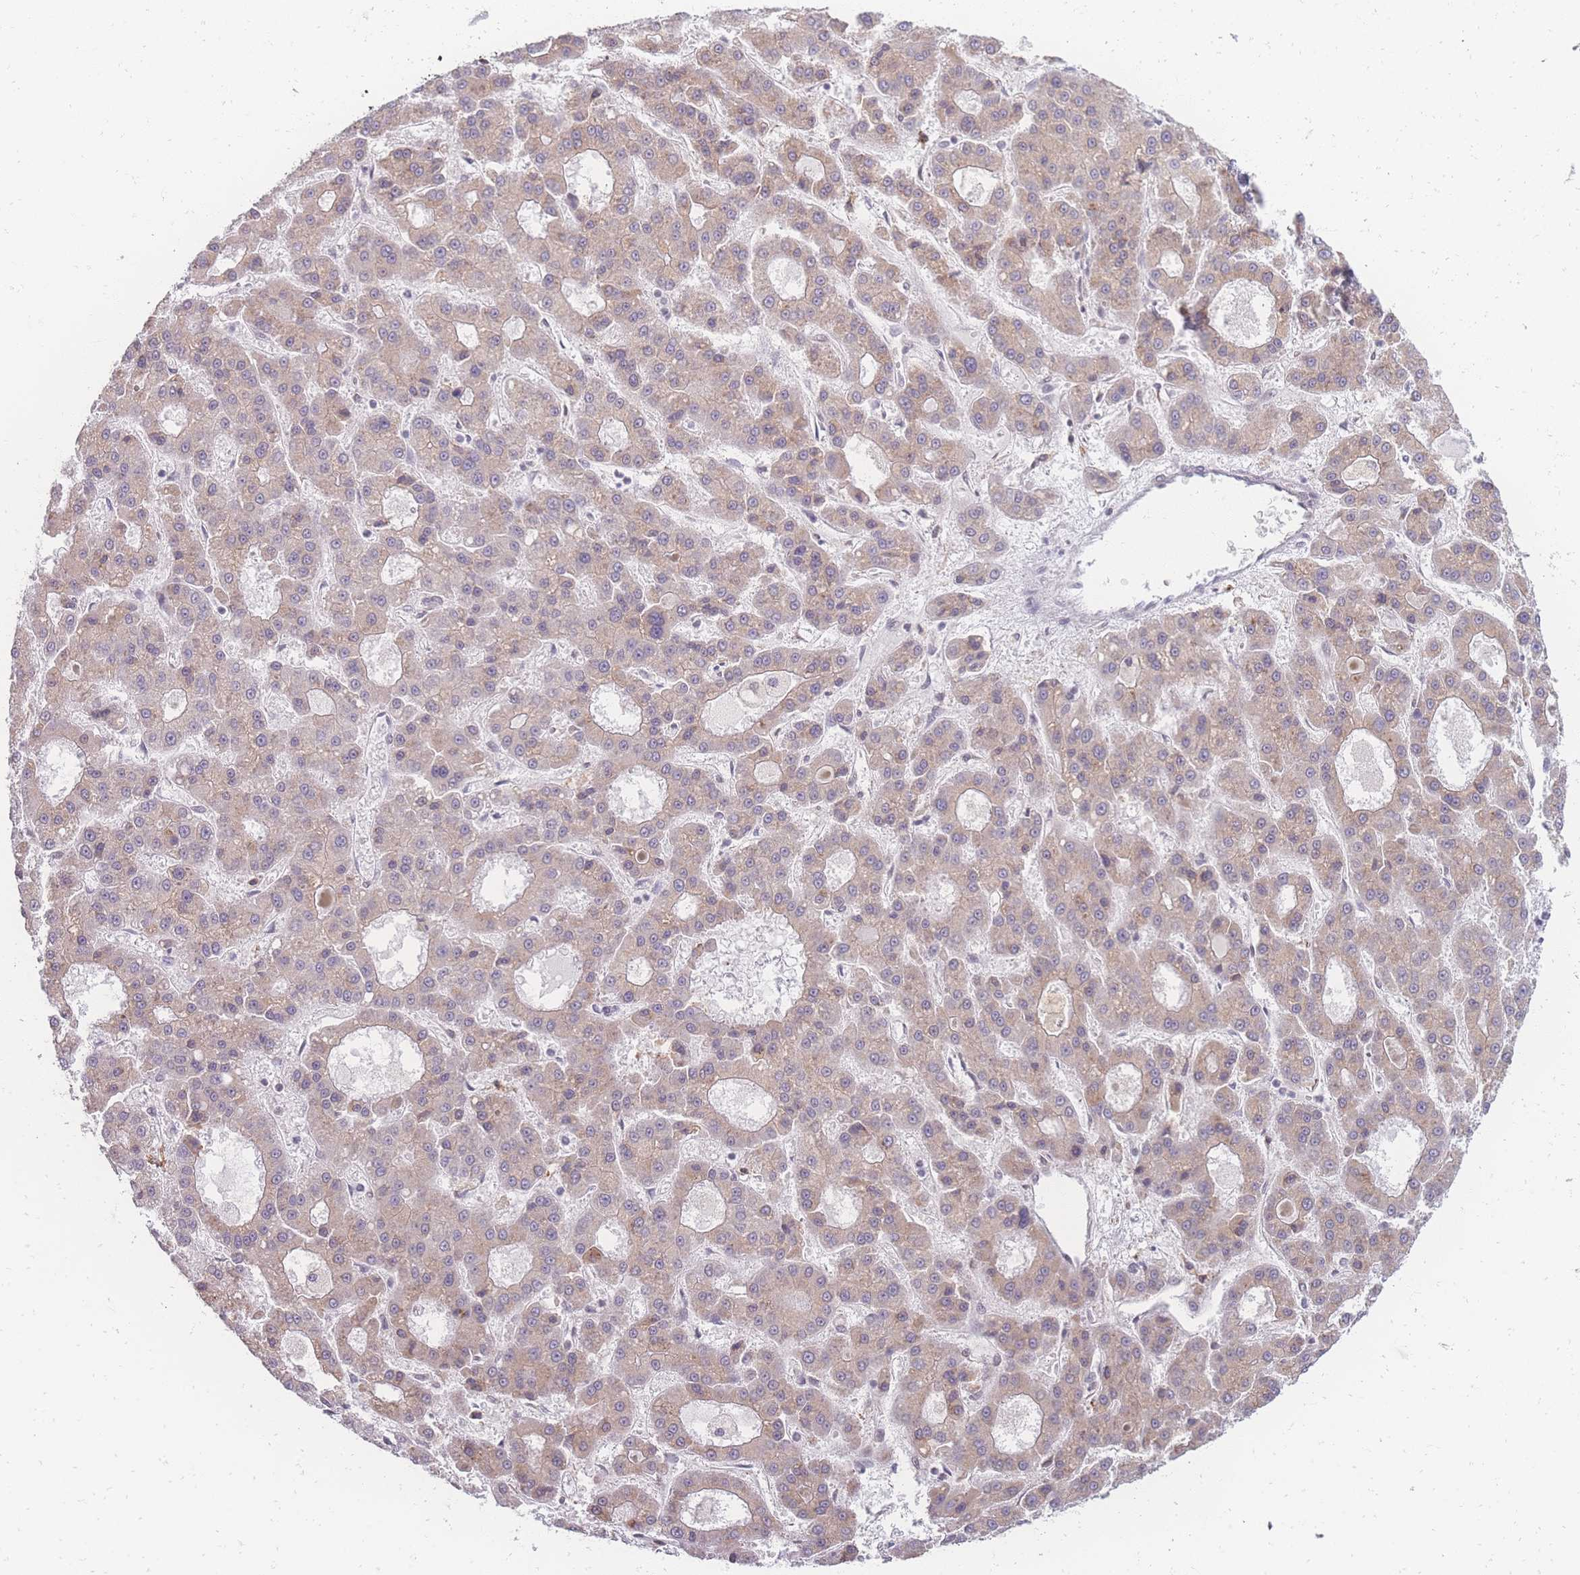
{"staining": {"intensity": "weak", "quantity": "25%-75%", "location": "cytoplasmic/membranous"}, "tissue": "liver cancer", "cell_type": "Tumor cells", "image_type": "cancer", "snomed": [{"axis": "morphology", "description": "Carcinoma, Hepatocellular, NOS"}, {"axis": "topography", "description": "Liver"}], "caption": "High-power microscopy captured an immunohistochemistry photomicrograph of hepatocellular carcinoma (liver), revealing weak cytoplasmic/membranous positivity in approximately 25%-75% of tumor cells.", "gene": "ZC3H13", "patient": {"sex": "male", "age": 70}}